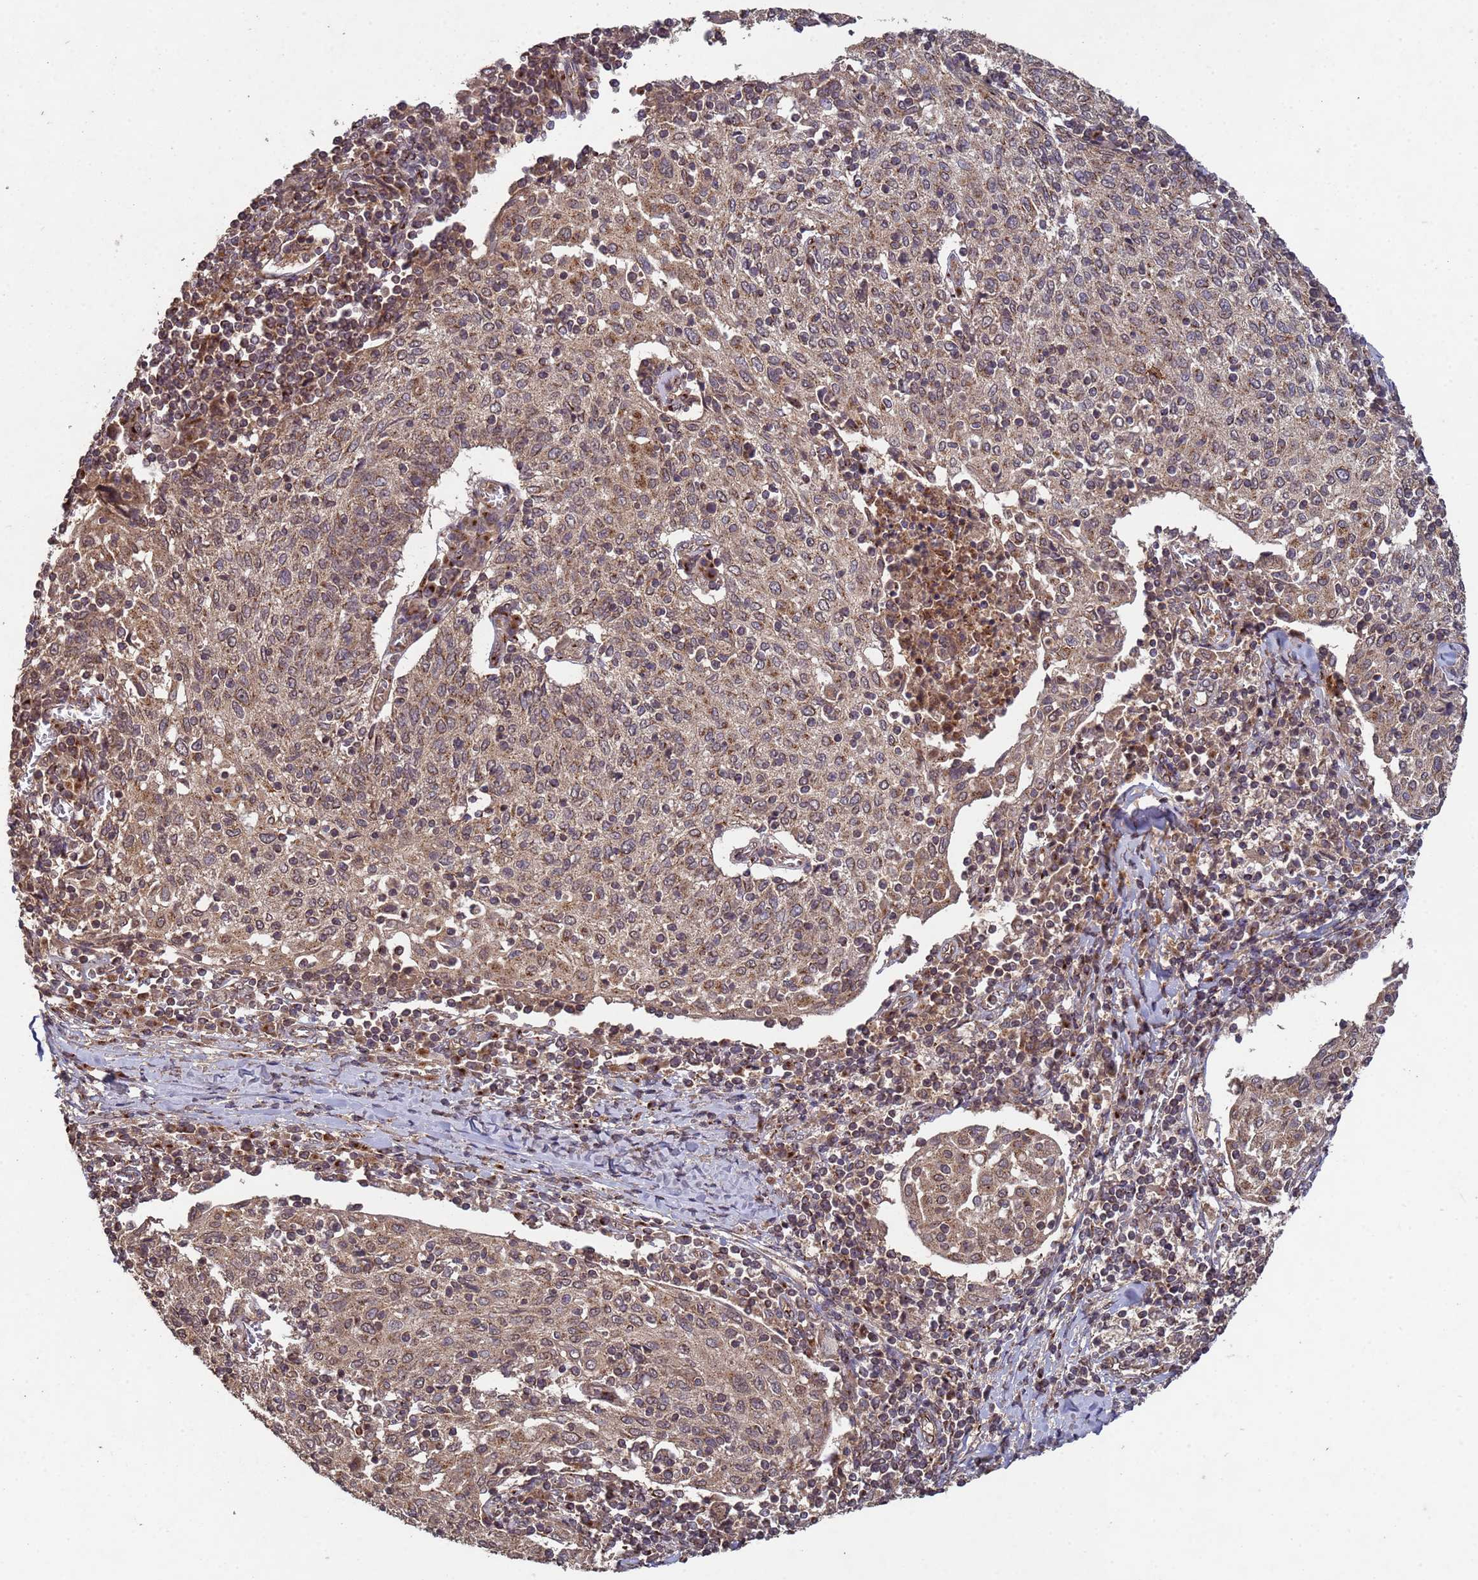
{"staining": {"intensity": "moderate", "quantity": ">75%", "location": "cytoplasmic/membranous"}, "tissue": "cervical cancer", "cell_type": "Tumor cells", "image_type": "cancer", "snomed": [{"axis": "morphology", "description": "Squamous cell carcinoma, NOS"}, {"axis": "topography", "description": "Cervix"}], "caption": "Protein staining of cervical cancer tissue shows moderate cytoplasmic/membranous staining in about >75% of tumor cells.", "gene": "FASTKD1", "patient": {"sex": "female", "age": 52}}